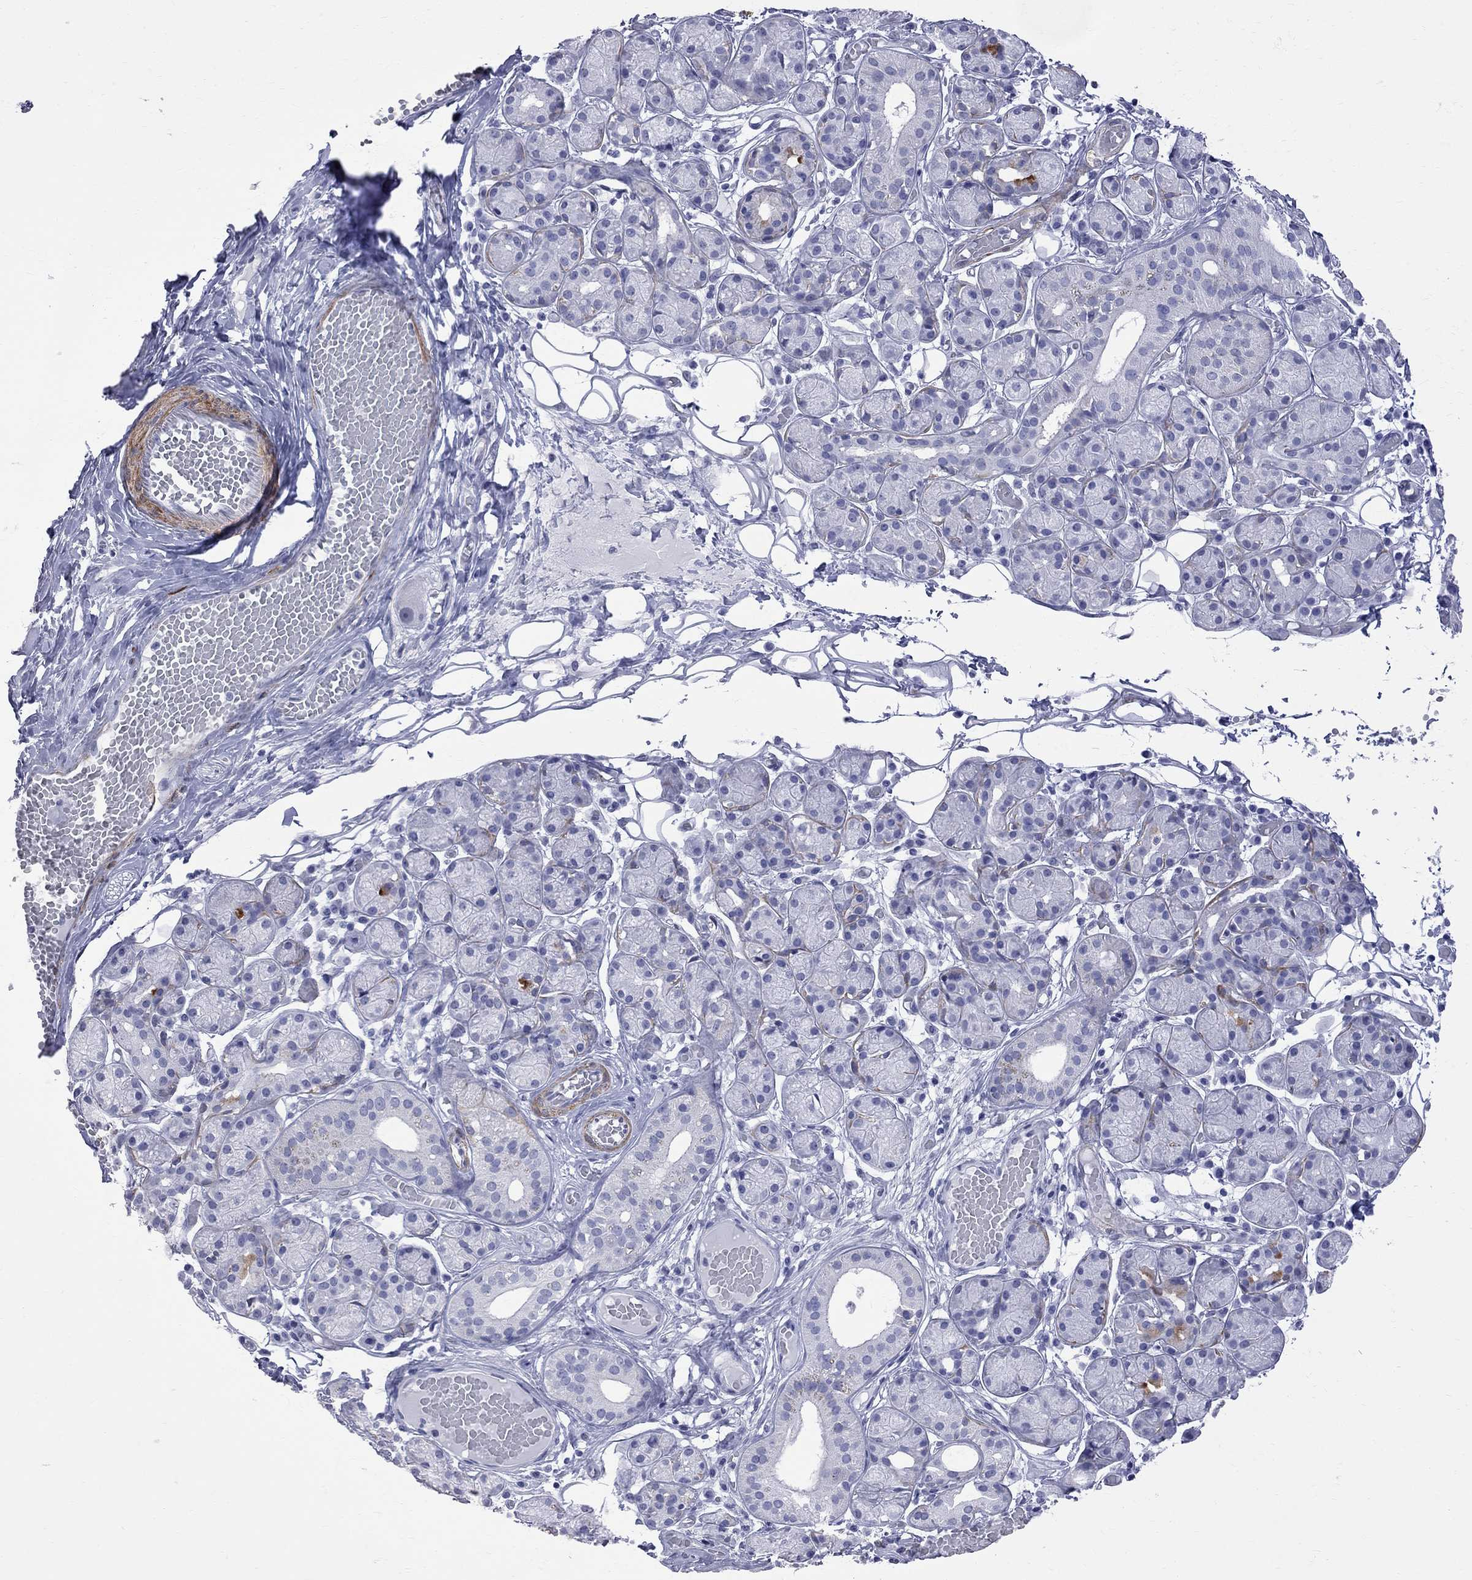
{"staining": {"intensity": "negative", "quantity": "none", "location": "none"}, "tissue": "salivary gland", "cell_type": "Glandular cells", "image_type": "normal", "snomed": [{"axis": "morphology", "description": "Normal tissue, NOS"}, {"axis": "topography", "description": "Salivary gland"}, {"axis": "topography", "description": "Peripheral nerve tissue"}], "caption": "Immunohistochemistry (IHC) of unremarkable salivary gland demonstrates no staining in glandular cells. (DAB IHC with hematoxylin counter stain).", "gene": "BPIFB1", "patient": {"sex": "male", "age": 71}}